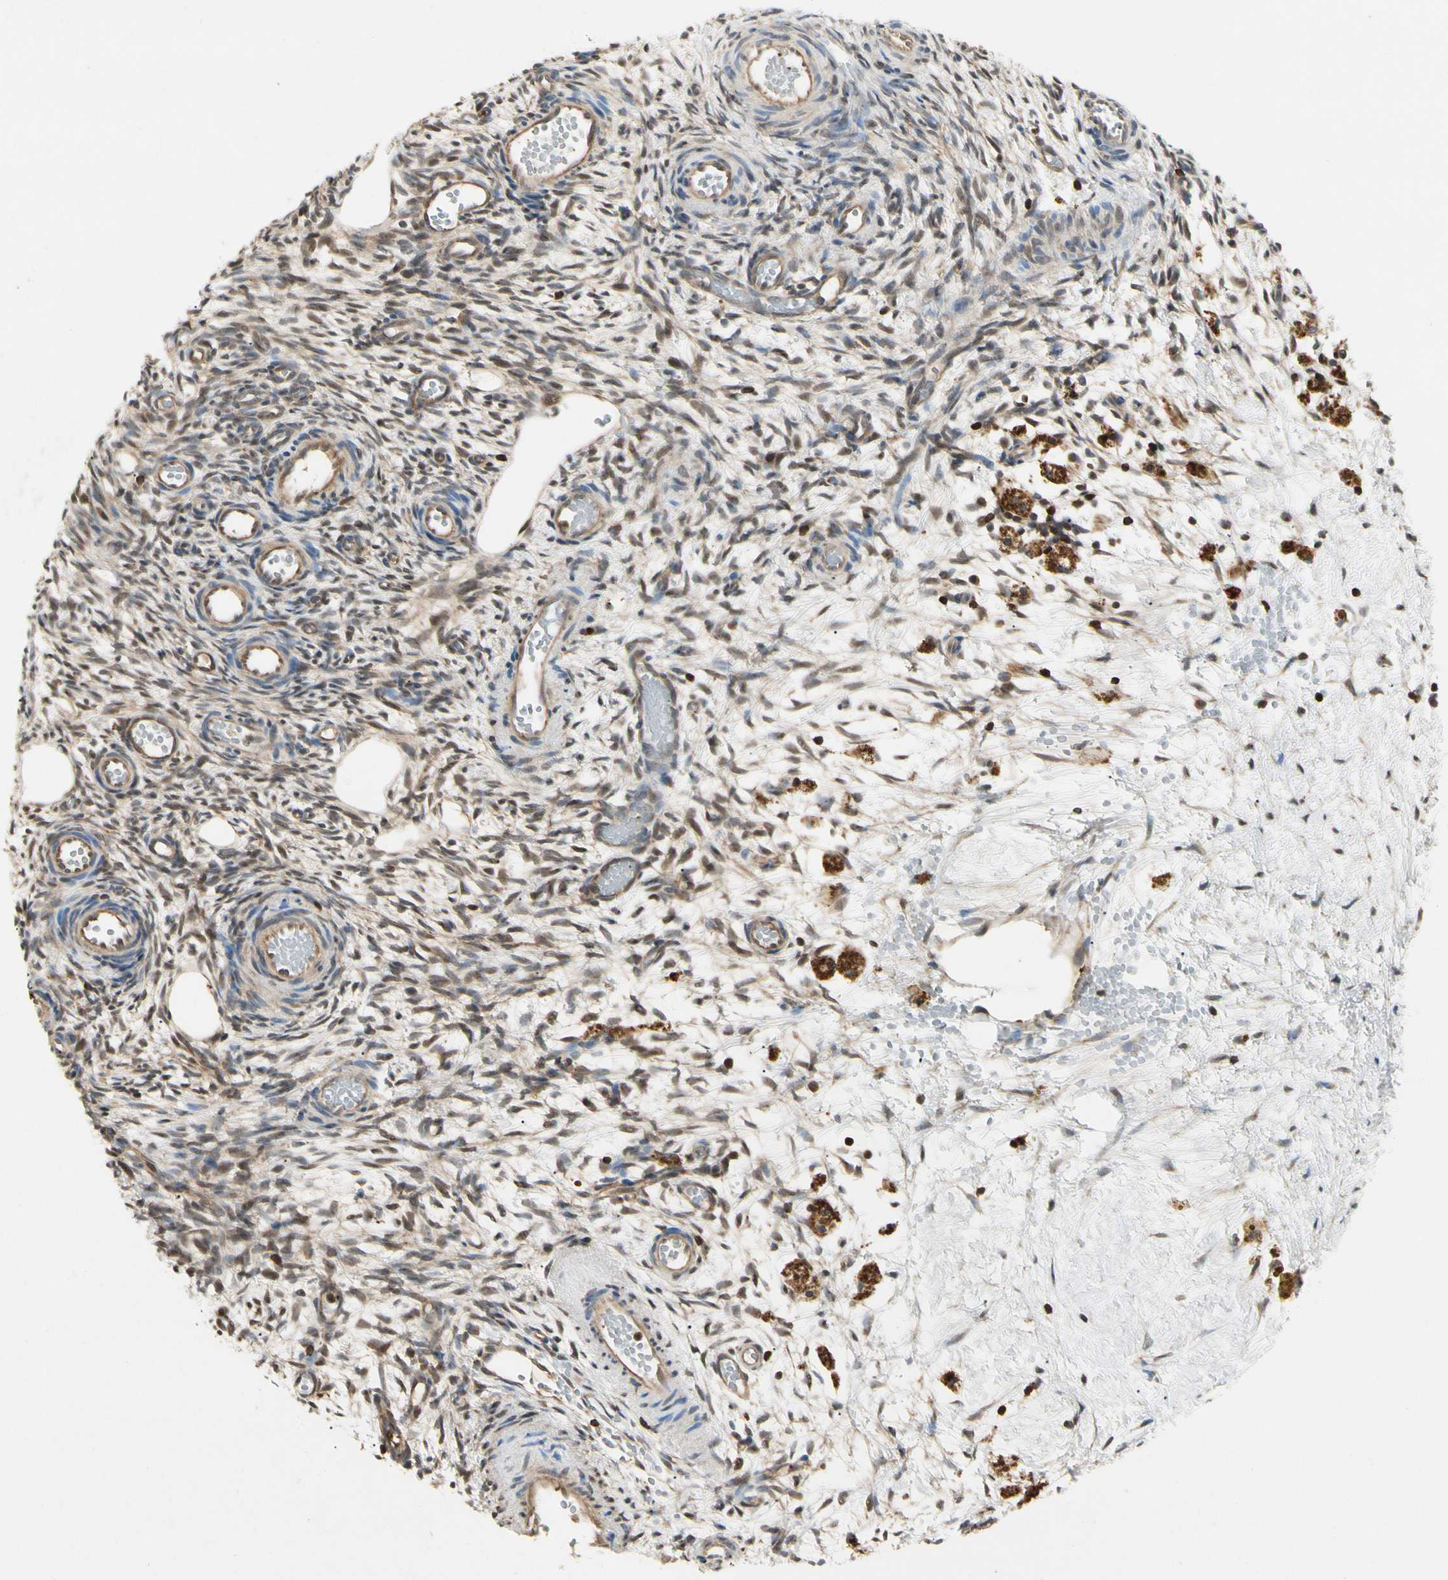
{"staining": {"intensity": "moderate", "quantity": ">75%", "location": "cytoplasmic/membranous"}, "tissue": "ovary", "cell_type": "Ovarian stroma cells", "image_type": "normal", "snomed": [{"axis": "morphology", "description": "Normal tissue, NOS"}, {"axis": "topography", "description": "Ovary"}], "caption": "An immunohistochemistry (IHC) image of normal tissue is shown. Protein staining in brown shows moderate cytoplasmic/membranous positivity in ovary within ovarian stroma cells.", "gene": "YWHAB", "patient": {"sex": "female", "age": 35}}